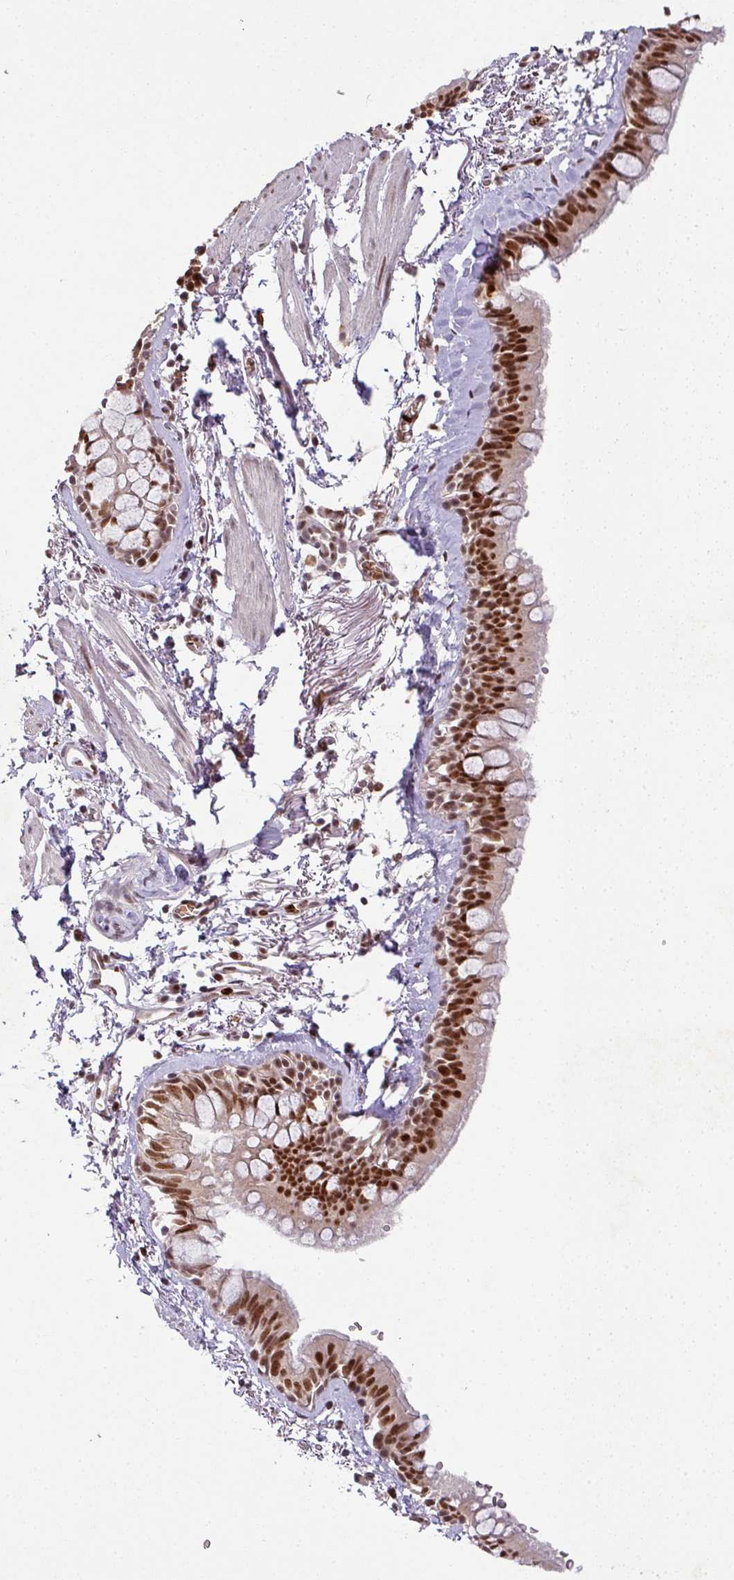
{"staining": {"intensity": "moderate", "quantity": ">75%", "location": "nuclear"}, "tissue": "bronchus", "cell_type": "Respiratory epithelial cells", "image_type": "normal", "snomed": [{"axis": "morphology", "description": "Normal tissue, NOS"}, {"axis": "topography", "description": "Bronchus"}], "caption": "A high-resolution histopathology image shows immunohistochemistry (IHC) staining of normal bronchus, which reveals moderate nuclear staining in about >75% of respiratory epithelial cells.", "gene": "NEIL1", "patient": {"sex": "male", "age": 67}}